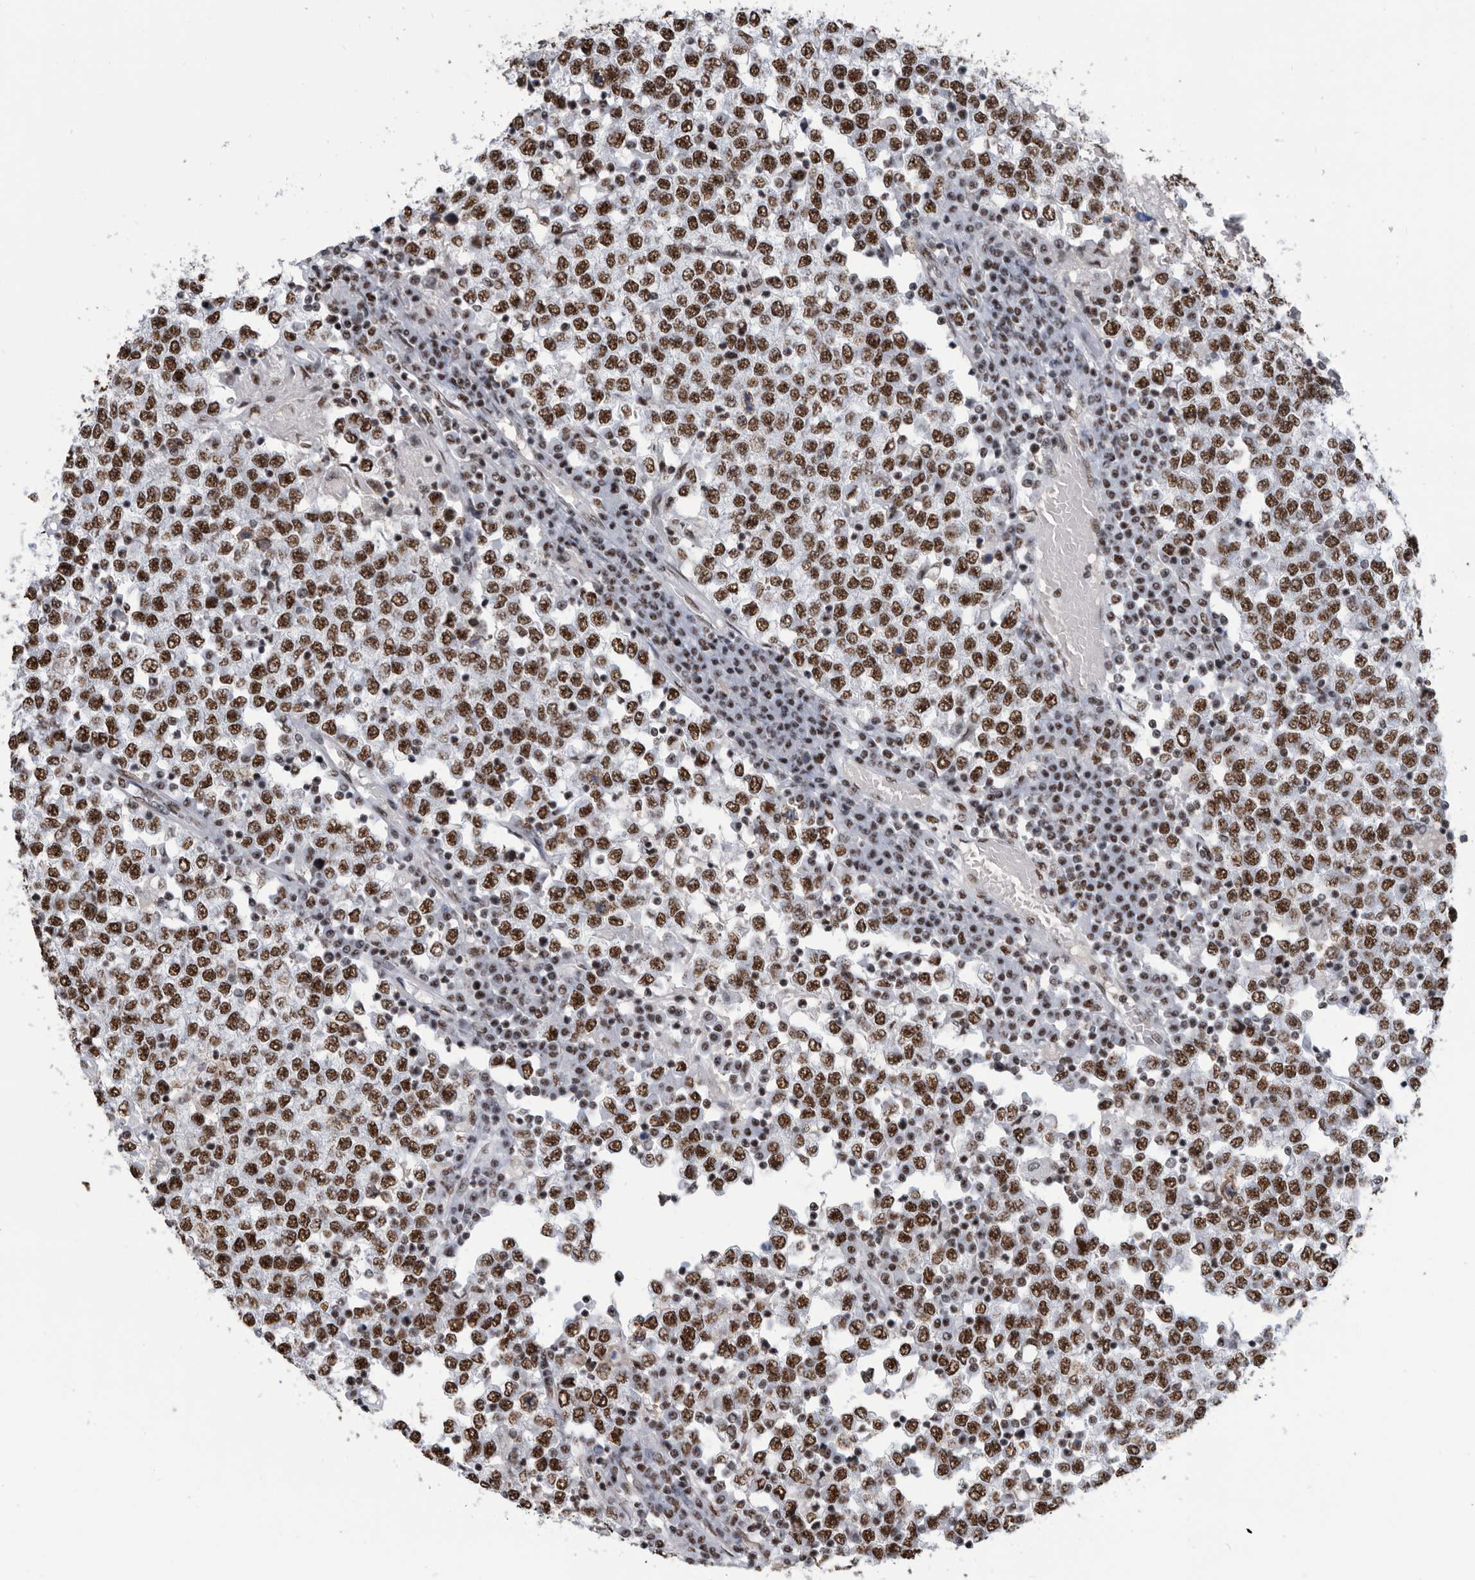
{"staining": {"intensity": "strong", "quantity": ">75%", "location": "nuclear"}, "tissue": "testis cancer", "cell_type": "Tumor cells", "image_type": "cancer", "snomed": [{"axis": "morphology", "description": "Seminoma, NOS"}, {"axis": "topography", "description": "Testis"}], "caption": "Human testis cancer (seminoma) stained with a brown dye shows strong nuclear positive expression in approximately >75% of tumor cells.", "gene": "SF3A1", "patient": {"sex": "male", "age": 65}}